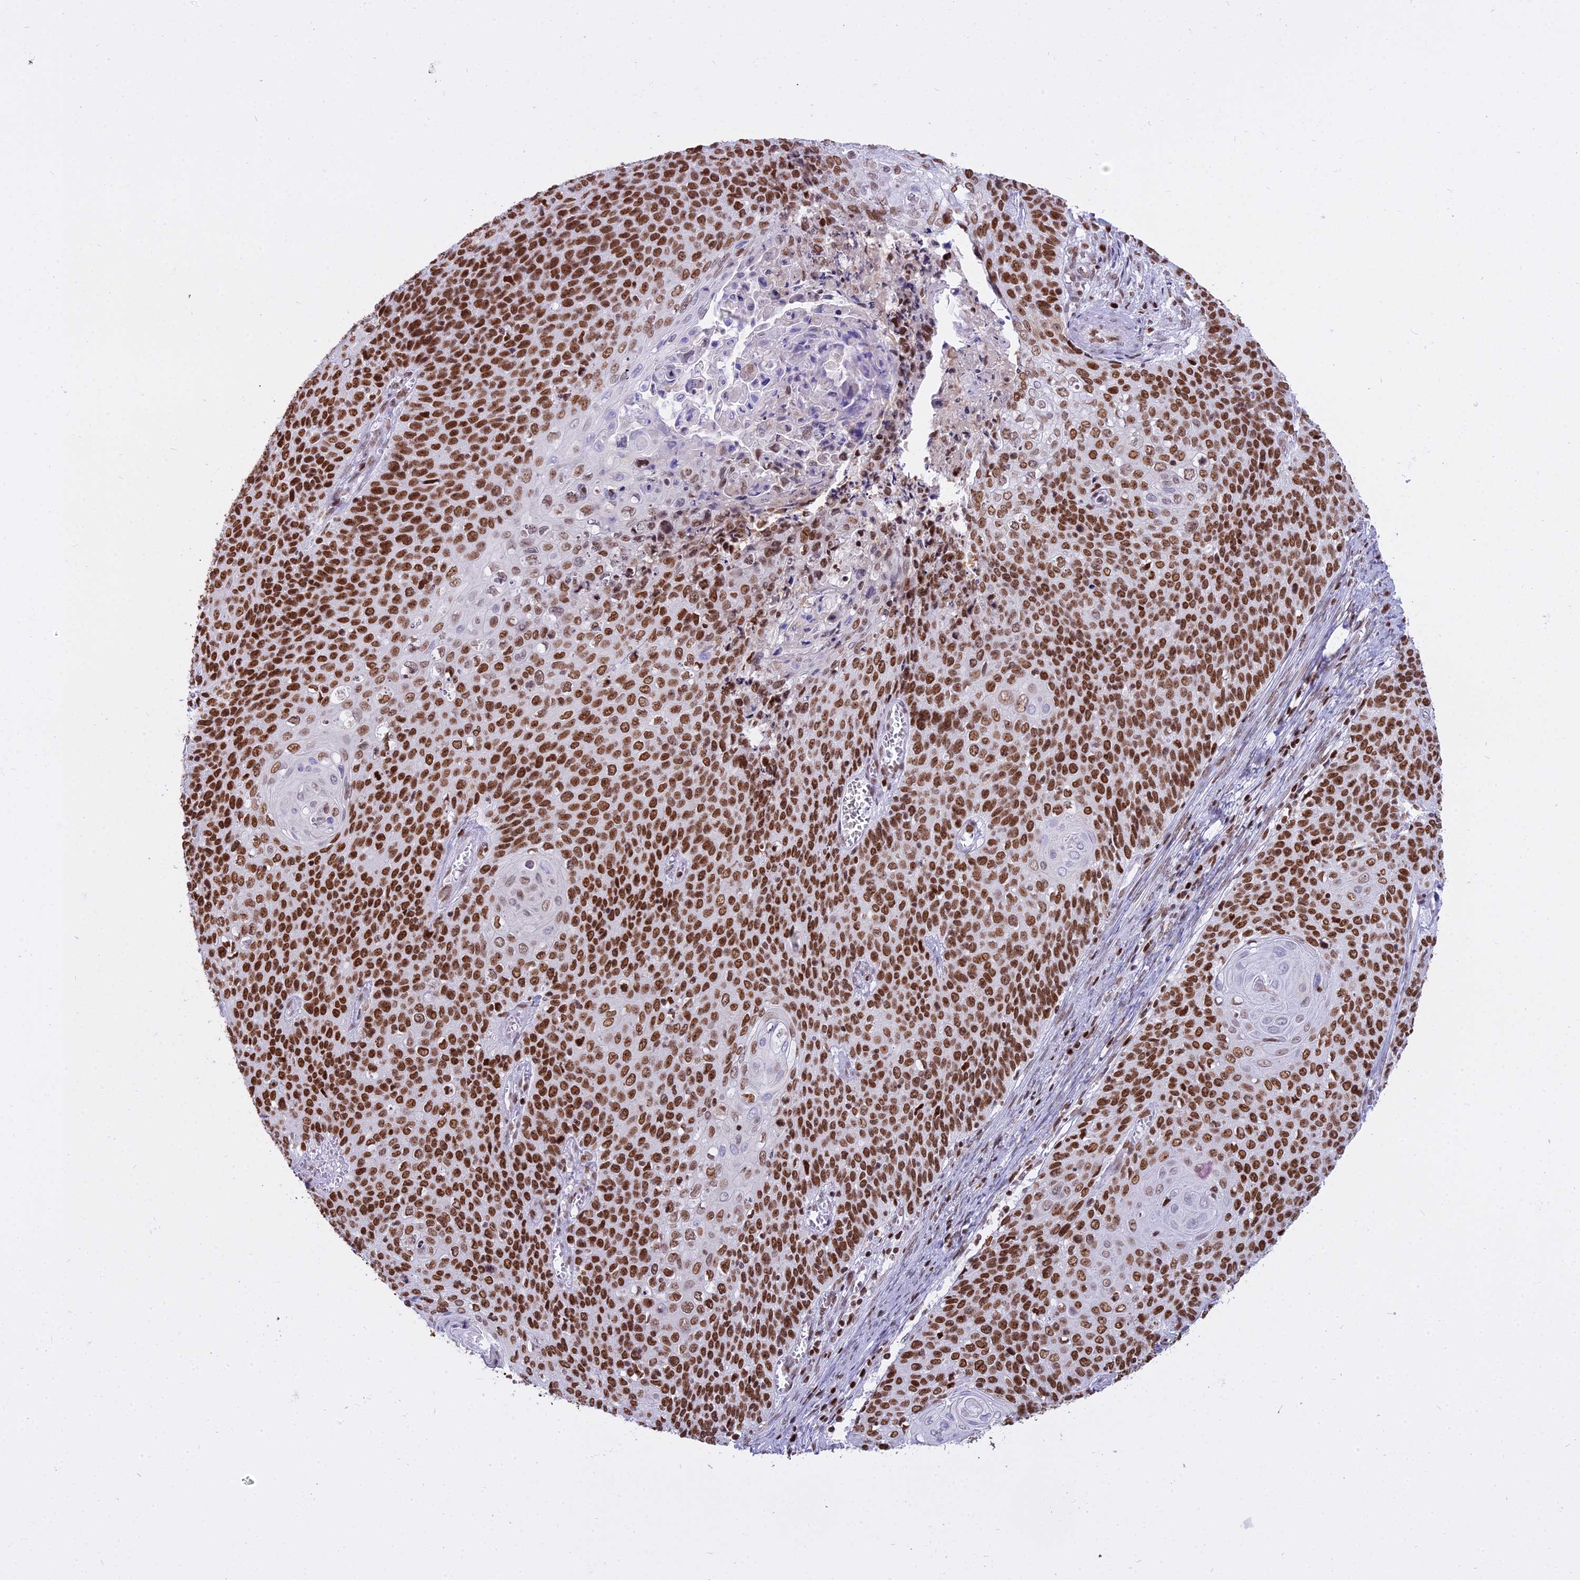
{"staining": {"intensity": "moderate", "quantity": ">75%", "location": "nuclear"}, "tissue": "cervical cancer", "cell_type": "Tumor cells", "image_type": "cancer", "snomed": [{"axis": "morphology", "description": "Squamous cell carcinoma, NOS"}, {"axis": "topography", "description": "Cervix"}], "caption": "Moderate nuclear positivity is seen in about >75% of tumor cells in cervical squamous cell carcinoma.", "gene": "PARP1", "patient": {"sex": "female", "age": 39}}